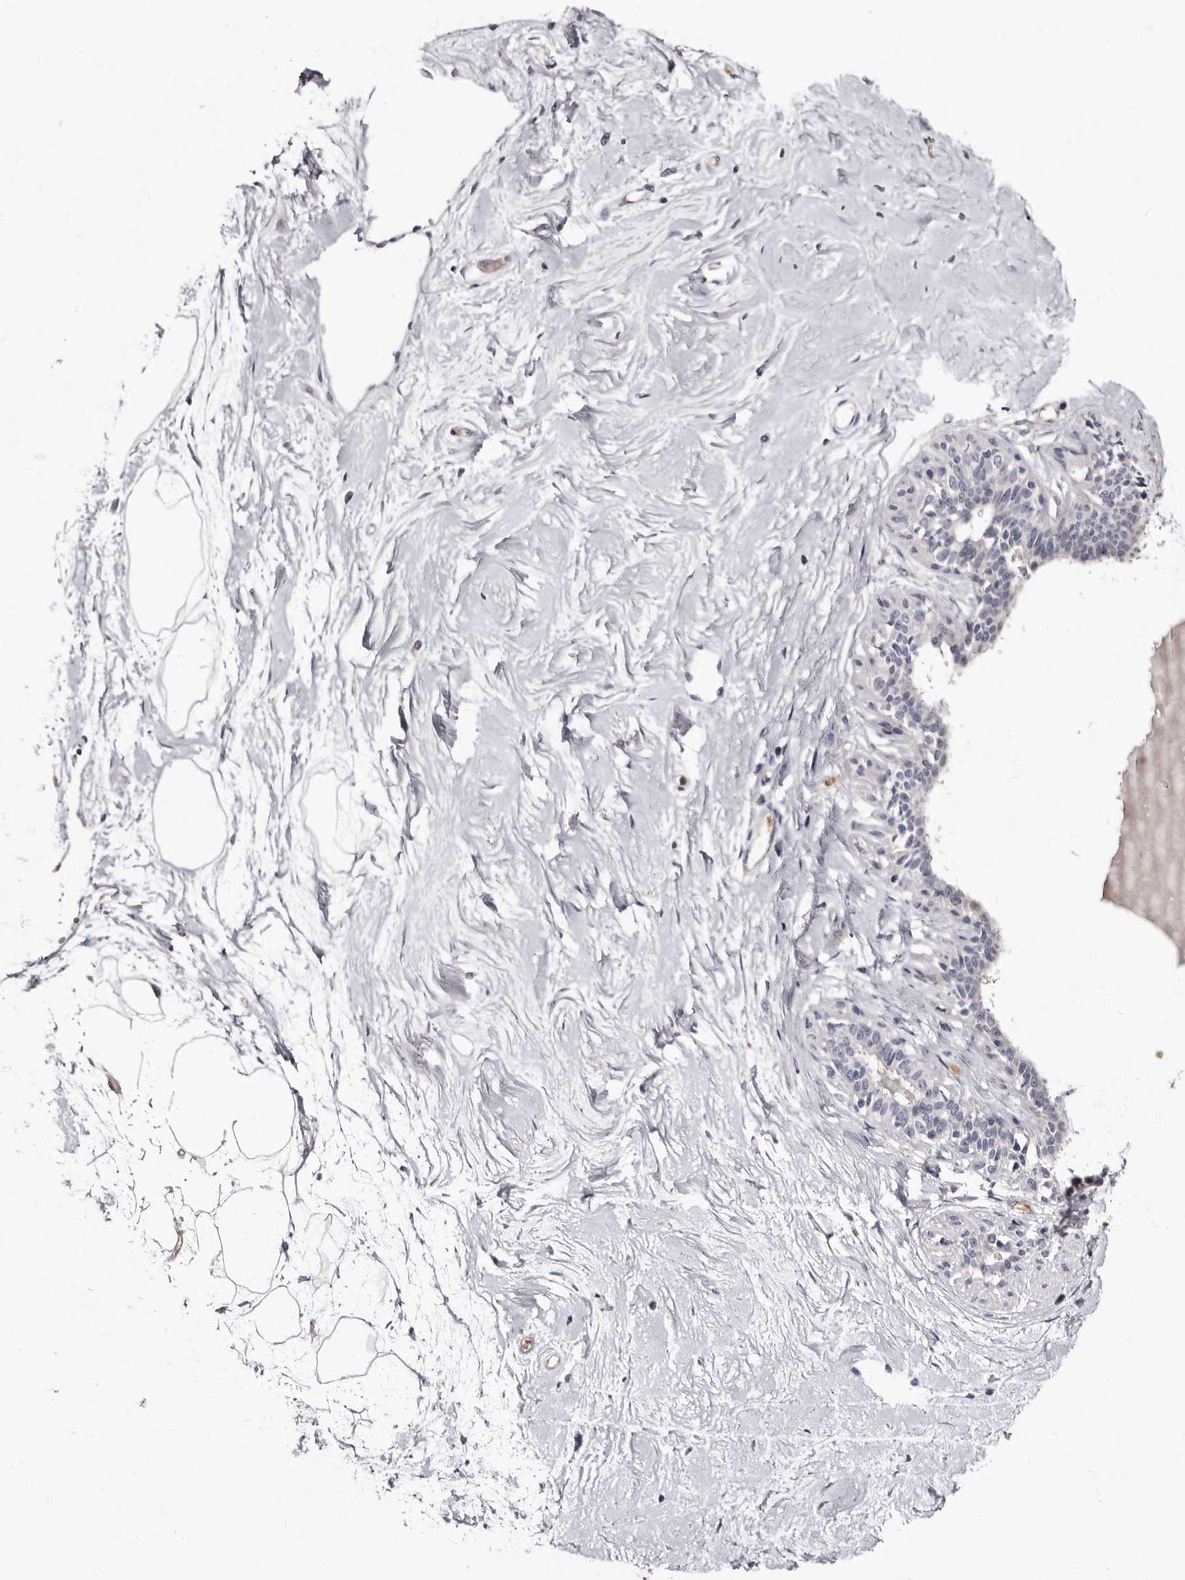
{"staining": {"intensity": "negative", "quantity": "none", "location": "none"}, "tissue": "breast", "cell_type": "Adipocytes", "image_type": "normal", "snomed": [{"axis": "morphology", "description": "Normal tissue, NOS"}, {"axis": "topography", "description": "Breast"}], "caption": "Immunohistochemistry histopathology image of normal breast stained for a protein (brown), which exhibits no positivity in adipocytes. Nuclei are stained in blue.", "gene": "BPGM", "patient": {"sex": "female", "age": 45}}